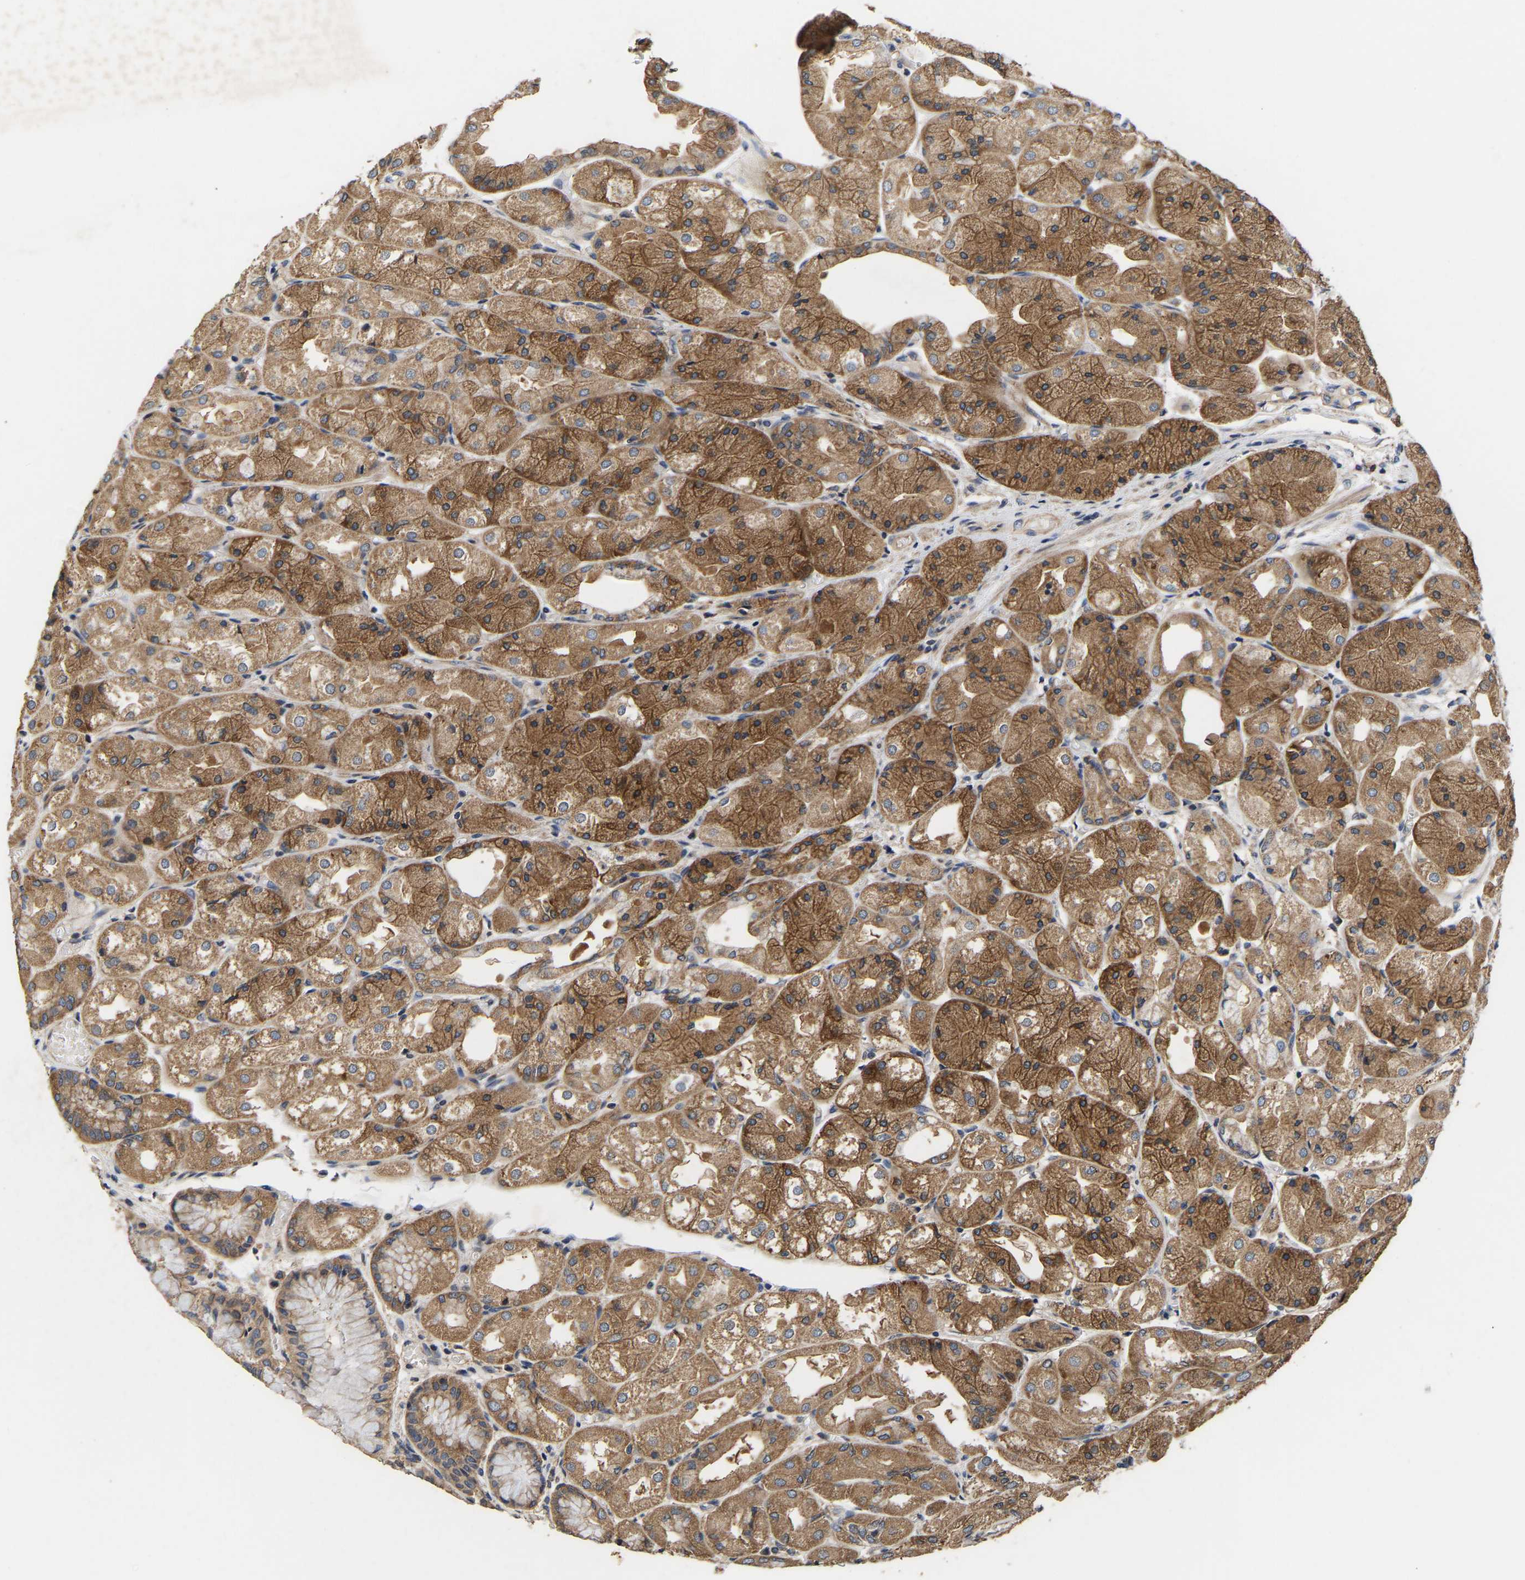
{"staining": {"intensity": "moderate", "quantity": ">75%", "location": "cytoplasmic/membranous"}, "tissue": "stomach", "cell_type": "Glandular cells", "image_type": "normal", "snomed": [{"axis": "morphology", "description": "Normal tissue, NOS"}, {"axis": "topography", "description": "Stomach, upper"}], "caption": "Immunohistochemical staining of benign stomach displays moderate cytoplasmic/membranous protein expression in about >75% of glandular cells.", "gene": "AIMP2", "patient": {"sex": "male", "age": 72}}